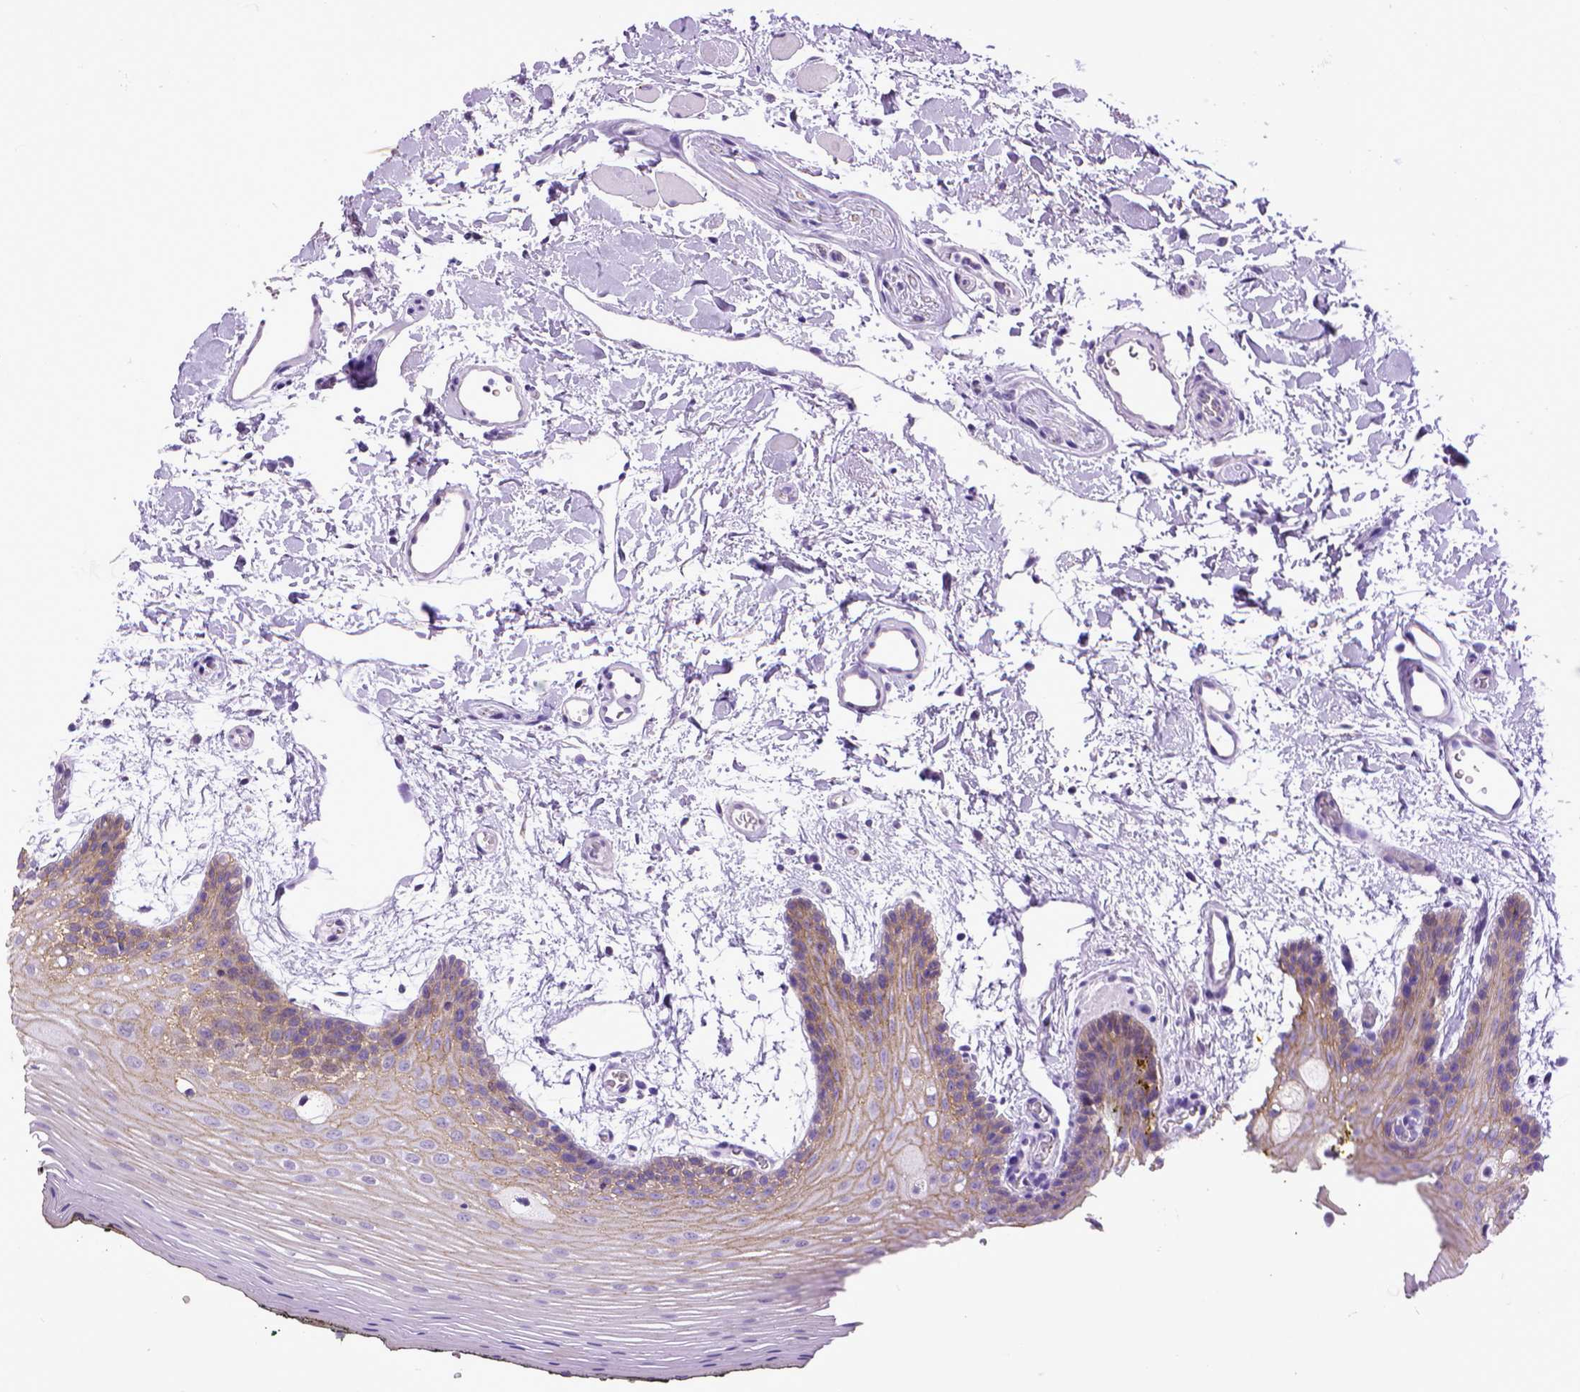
{"staining": {"intensity": "moderate", "quantity": "25%-75%", "location": "cytoplasmic/membranous"}, "tissue": "oral mucosa", "cell_type": "Squamous epithelial cells", "image_type": "normal", "snomed": [{"axis": "morphology", "description": "Normal tissue, NOS"}, {"axis": "topography", "description": "Oral tissue"}, {"axis": "topography", "description": "Head-Neck"}], "caption": "A medium amount of moderate cytoplasmic/membranous positivity is present in approximately 25%-75% of squamous epithelial cells in benign oral mucosa.", "gene": "CDH1", "patient": {"sex": "male", "age": 65}}